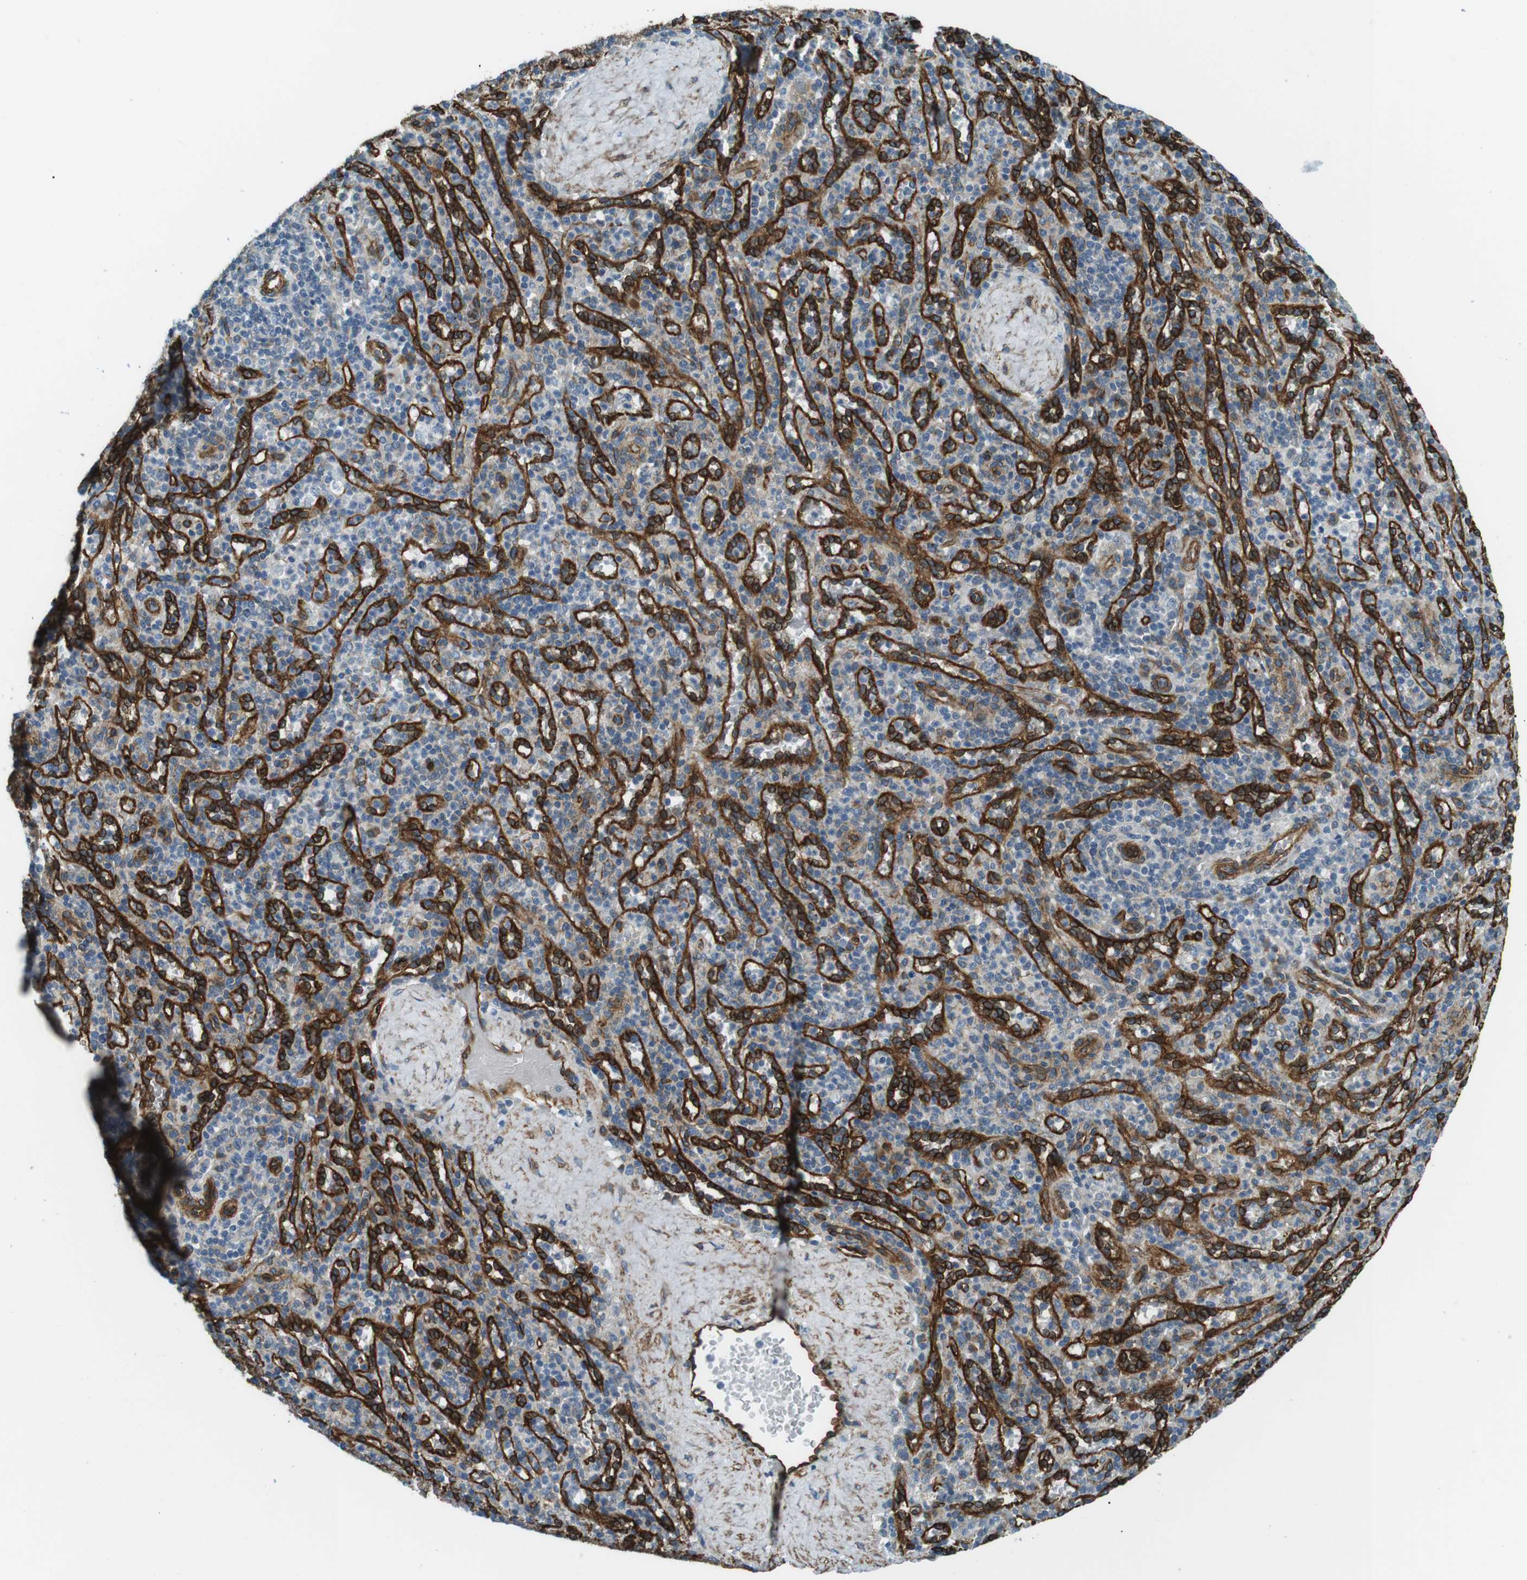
{"staining": {"intensity": "negative", "quantity": "none", "location": "none"}, "tissue": "spleen", "cell_type": "Cells in red pulp", "image_type": "normal", "snomed": [{"axis": "morphology", "description": "Normal tissue, NOS"}, {"axis": "topography", "description": "Spleen"}], "caption": "The histopathology image displays no significant staining in cells in red pulp of spleen.", "gene": "ODR4", "patient": {"sex": "male", "age": 36}}